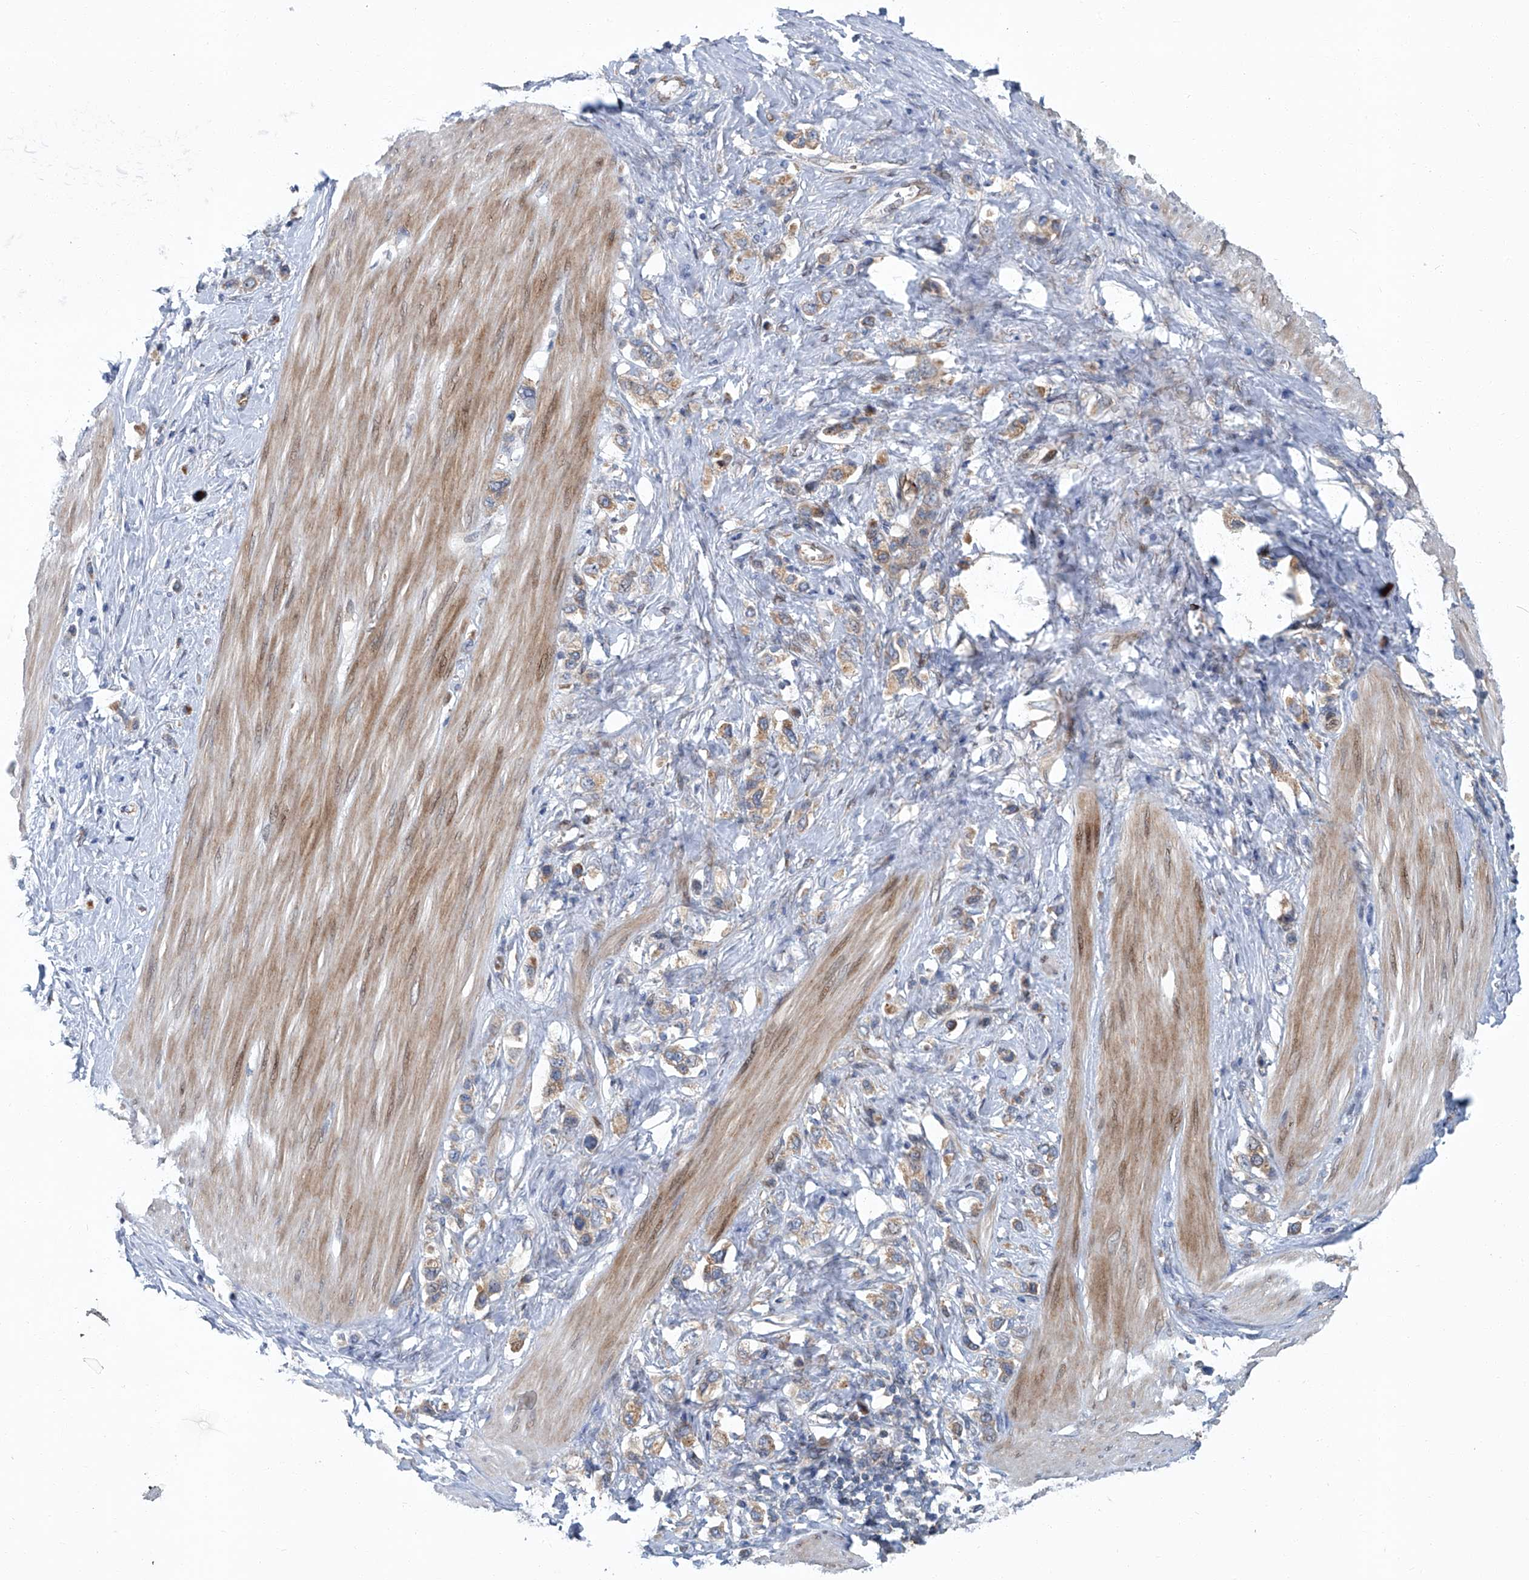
{"staining": {"intensity": "weak", "quantity": ">75%", "location": "cytoplasmic/membranous"}, "tissue": "stomach cancer", "cell_type": "Tumor cells", "image_type": "cancer", "snomed": [{"axis": "morphology", "description": "Adenocarcinoma, NOS"}, {"axis": "topography", "description": "Stomach"}], "caption": "Tumor cells display low levels of weak cytoplasmic/membranous positivity in approximately >75% of cells in human stomach cancer (adenocarcinoma).", "gene": "GPR132", "patient": {"sex": "female", "age": 65}}